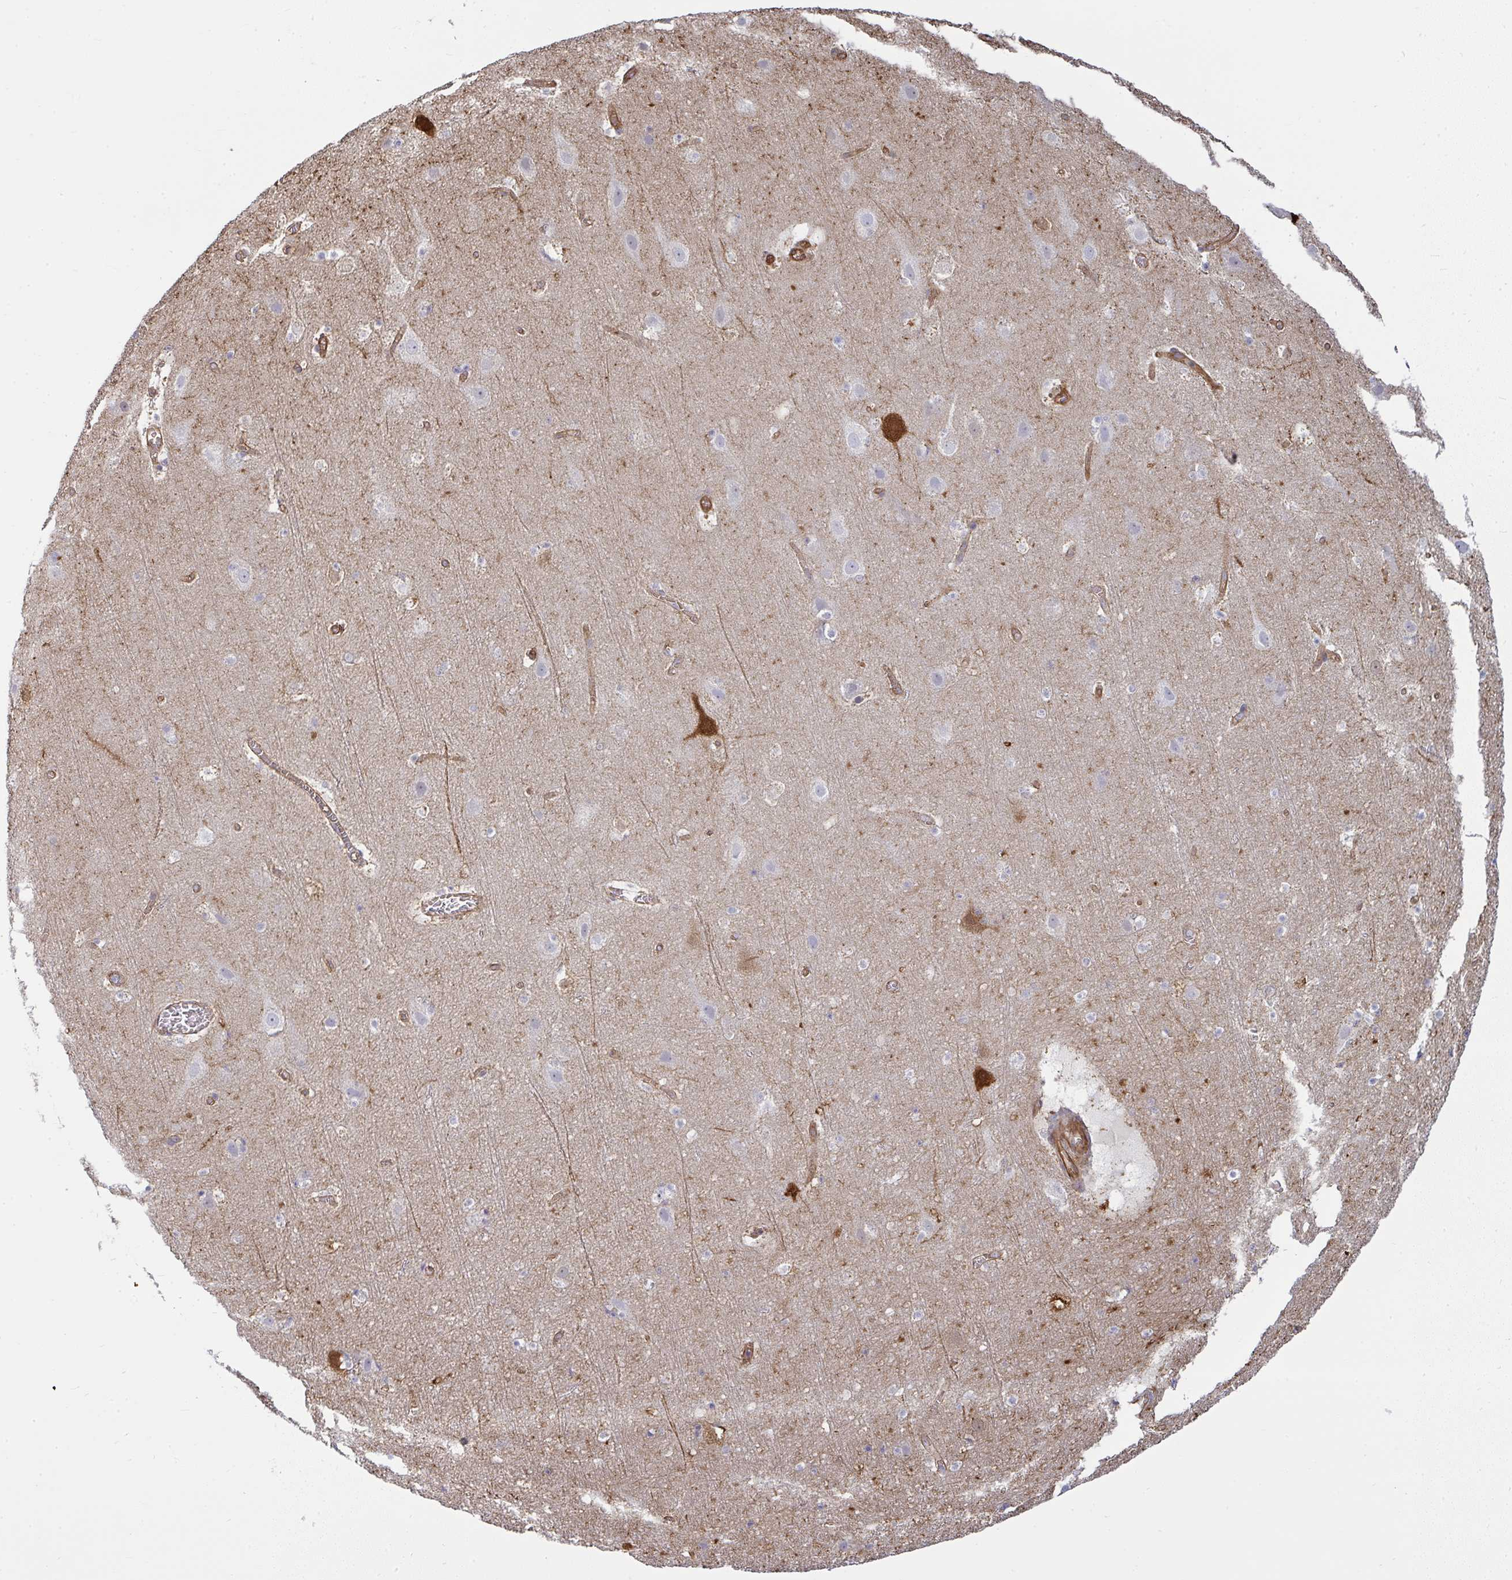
{"staining": {"intensity": "moderate", "quantity": ">75%", "location": "cytoplasmic/membranous"}, "tissue": "cerebral cortex", "cell_type": "Endothelial cells", "image_type": "normal", "snomed": [{"axis": "morphology", "description": "Normal tissue, NOS"}, {"axis": "topography", "description": "Cerebral cortex"}], "caption": "This photomicrograph exhibits normal cerebral cortex stained with IHC to label a protein in brown. The cytoplasmic/membranous of endothelial cells show moderate positivity for the protein. Nuclei are counter-stained blue.", "gene": "IFIT3", "patient": {"sex": "female", "age": 42}}